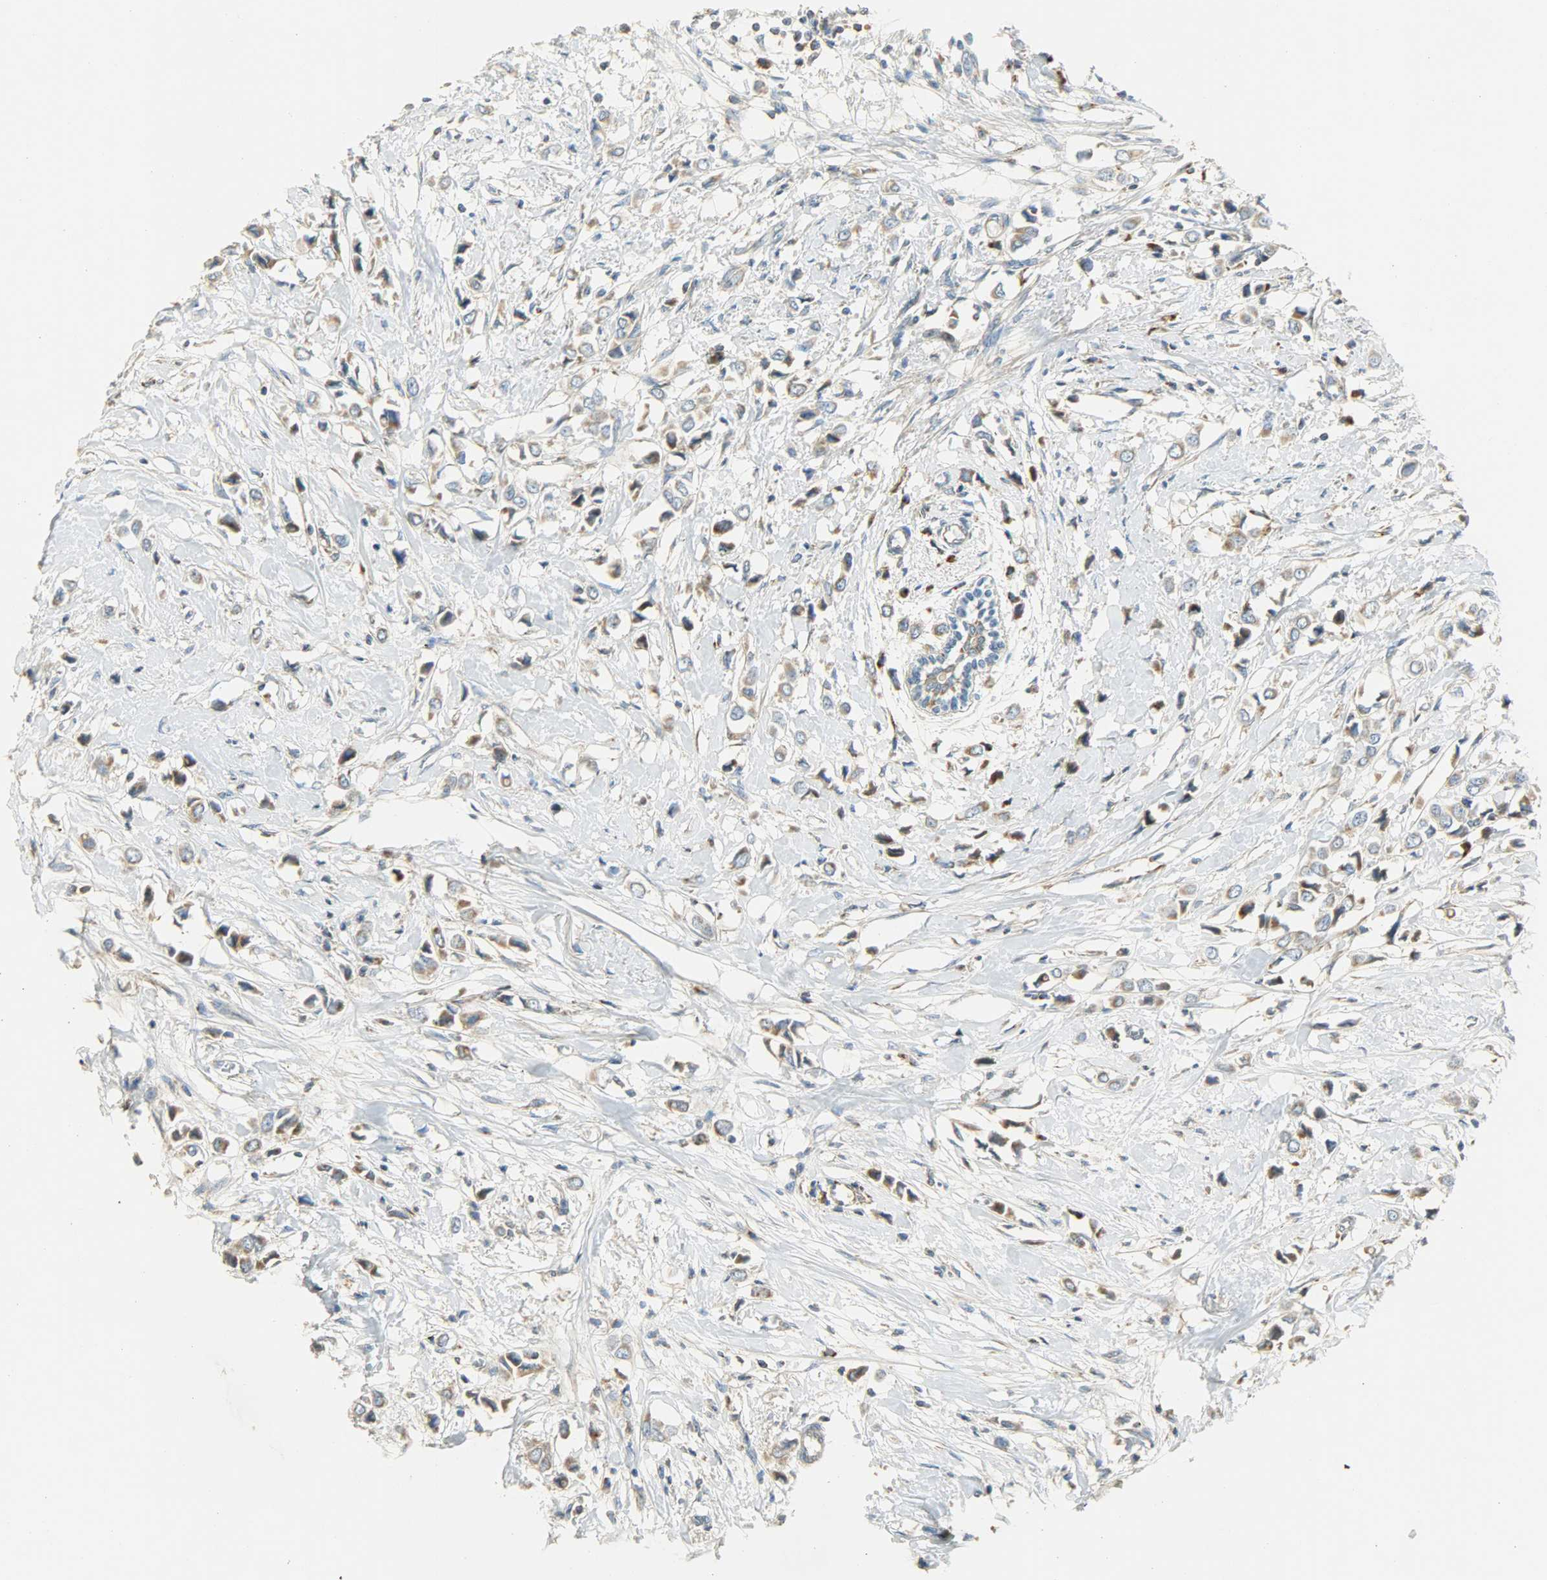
{"staining": {"intensity": "moderate", "quantity": ">75%", "location": "cytoplasmic/membranous"}, "tissue": "breast cancer", "cell_type": "Tumor cells", "image_type": "cancer", "snomed": [{"axis": "morphology", "description": "Lobular carcinoma"}, {"axis": "topography", "description": "Breast"}], "caption": "Protein expression analysis of human breast cancer reveals moderate cytoplasmic/membranous positivity in about >75% of tumor cells.", "gene": "NNT", "patient": {"sex": "female", "age": 51}}